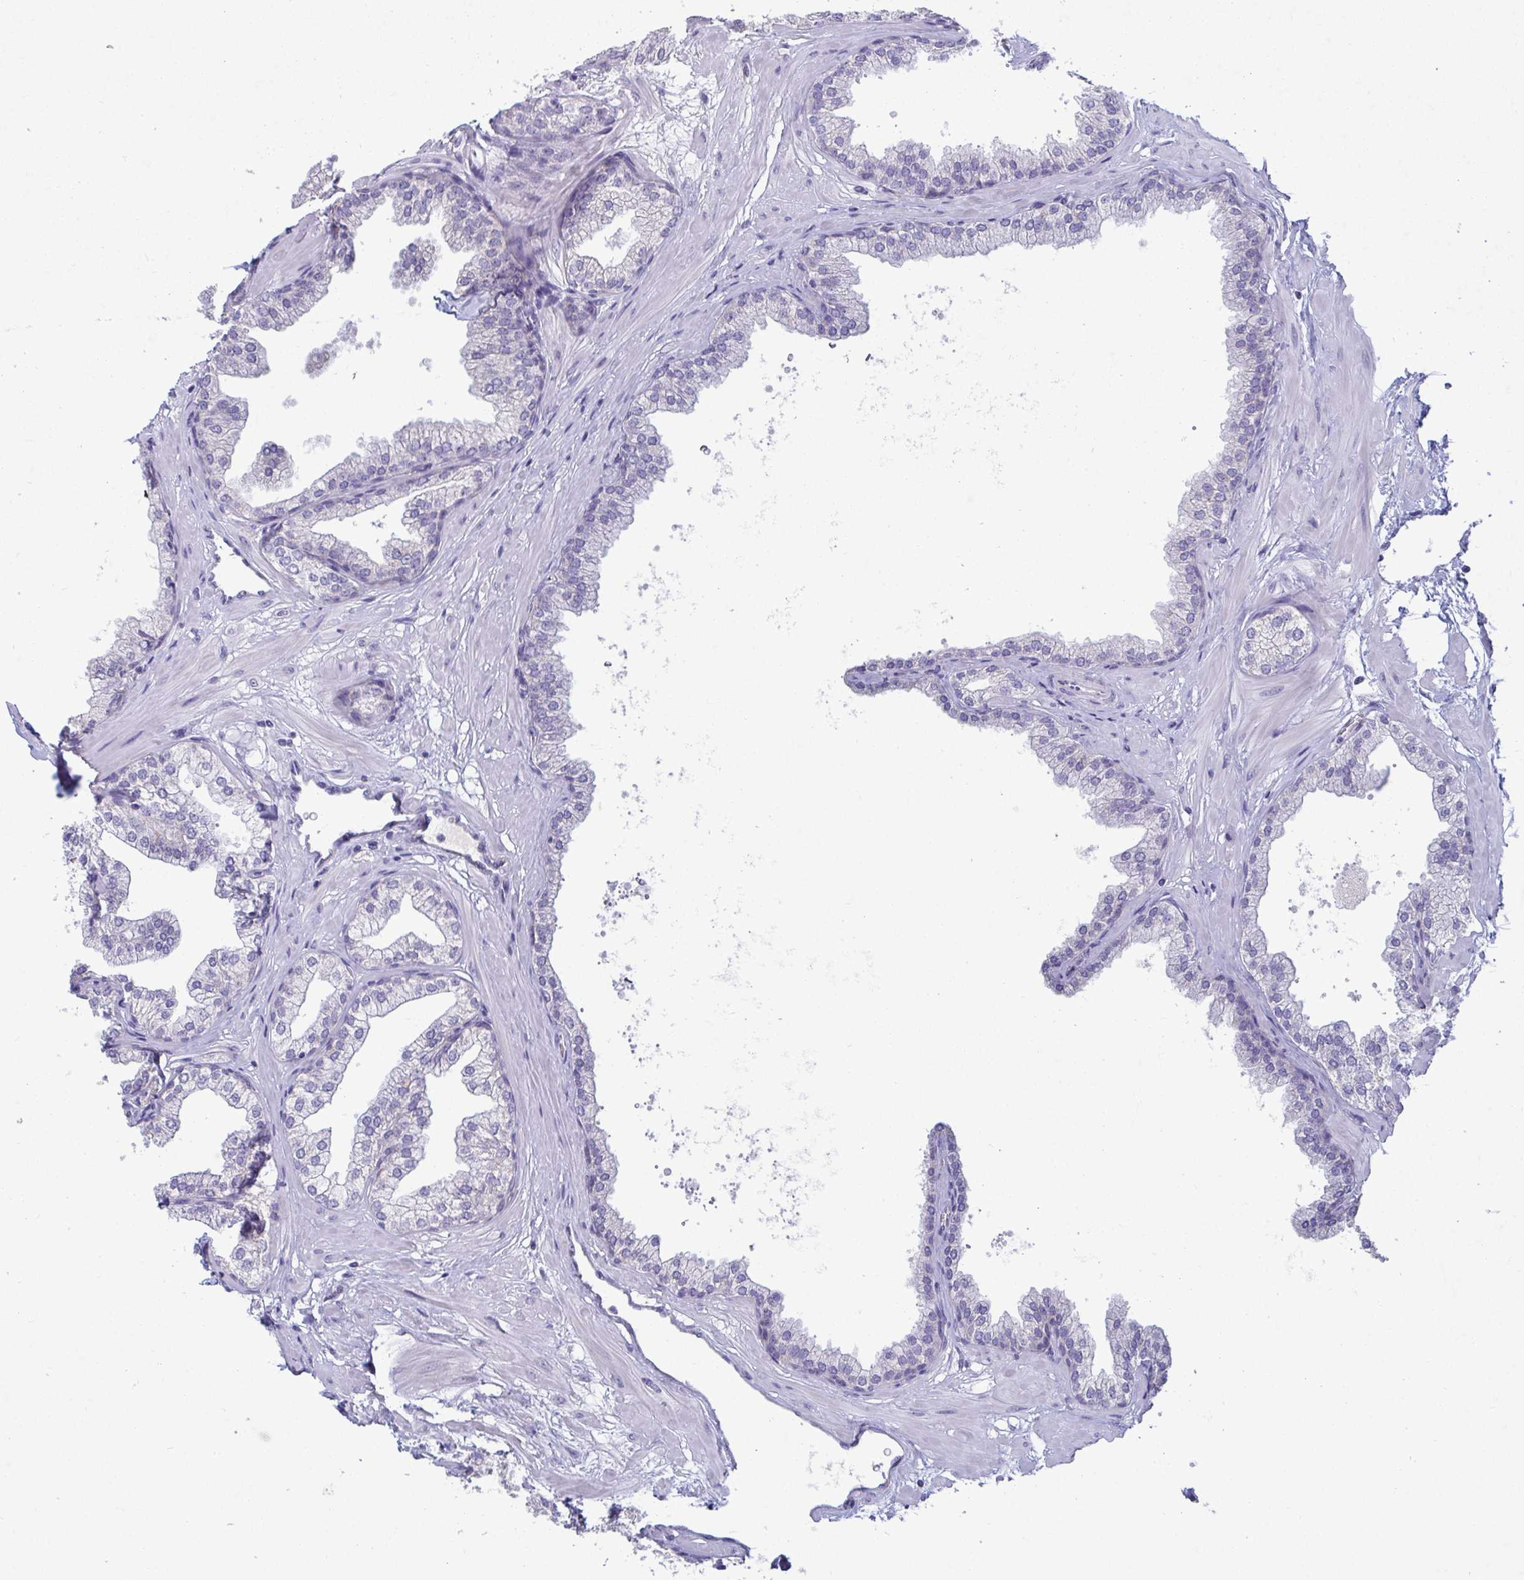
{"staining": {"intensity": "weak", "quantity": "<25%", "location": "cytoplasmic/membranous"}, "tissue": "prostate", "cell_type": "Glandular cells", "image_type": "normal", "snomed": [{"axis": "morphology", "description": "Normal tissue, NOS"}, {"axis": "topography", "description": "Prostate"}], "caption": "A high-resolution histopathology image shows immunohistochemistry (IHC) staining of benign prostate, which exhibits no significant expression in glandular cells.", "gene": "GALNT13", "patient": {"sex": "male", "age": 37}}